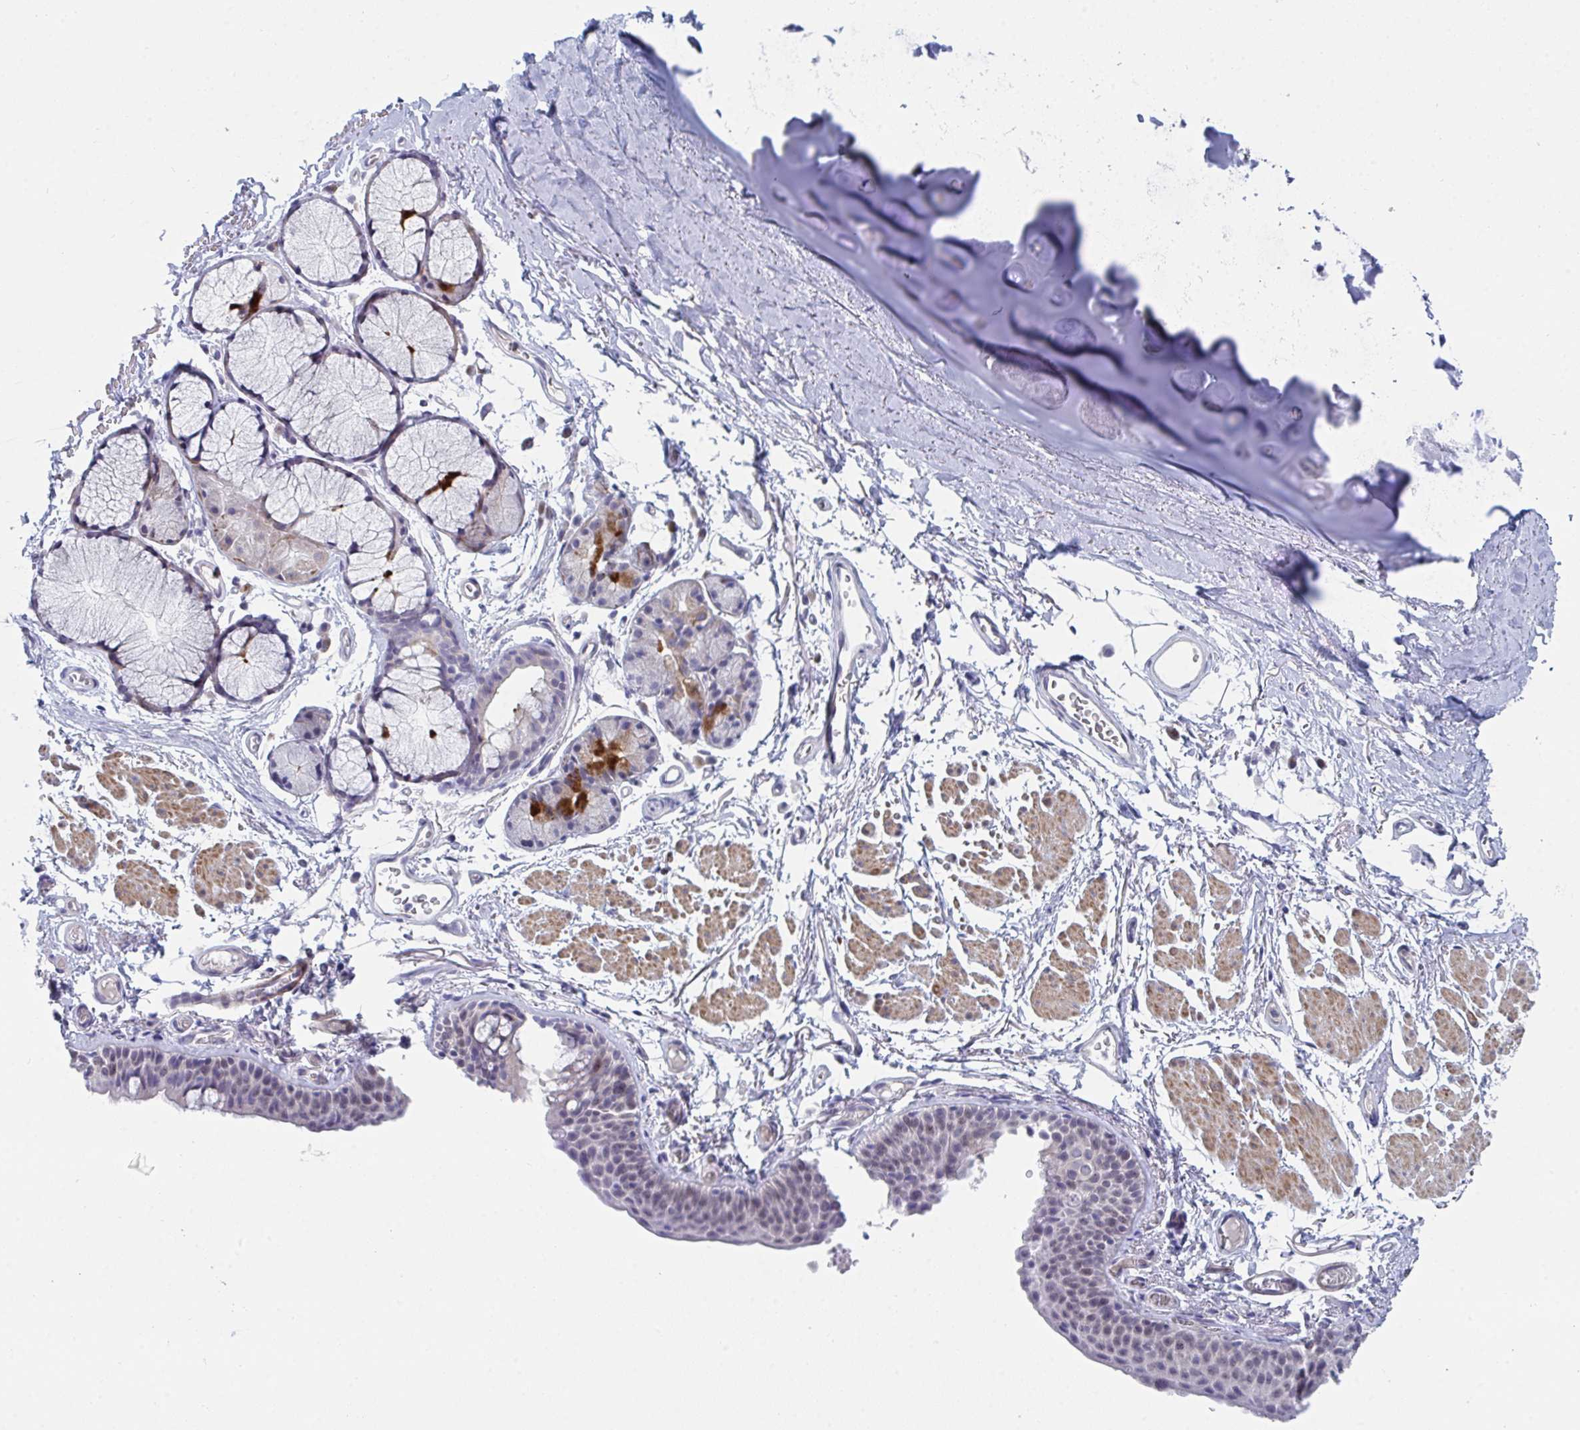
{"staining": {"intensity": "weak", "quantity": "25%-75%", "location": "nuclear"}, "tissue": "bronchus", "cell_type": "Respiratory epithelial cells", "image_type": "normal", "snomed": [{"axis": "morphology", "description": "Normal tissue, NOS"}, {"axis": "topography", "description": "Cartilage tissue"}, {"axis": "topography", "description": "Bronchus"}], "caption": "High-power microscopy captured an immunohistochemistry (IHC) photomicrograph of benign bronchus, revealing weak nuclear staining in about 25%-75% of respiratory epithelial cells.", "gene": "CENPT", "patient": {"sex": "female", "age": 79}}